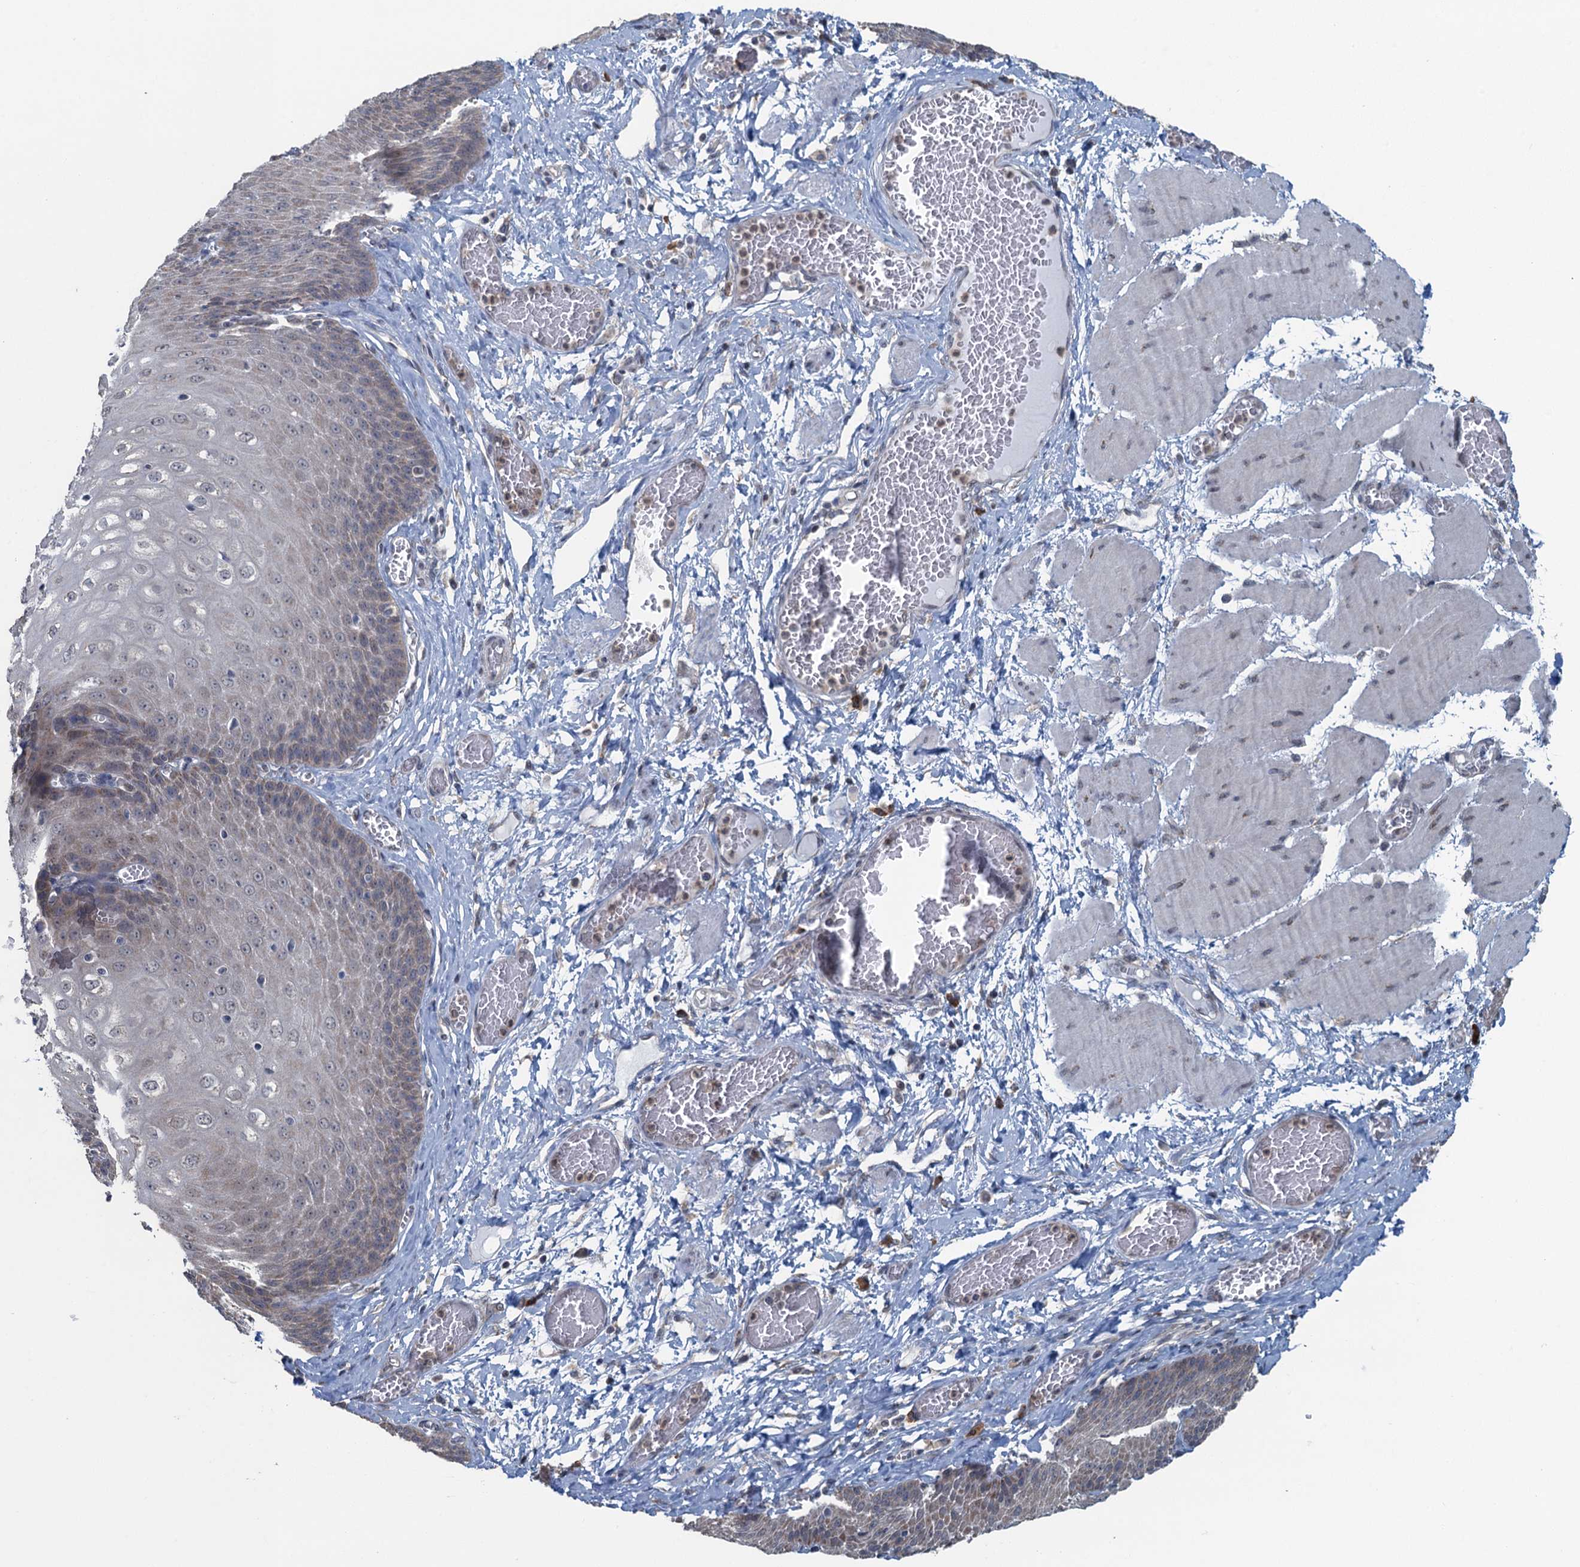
{"staining": {"intensity": "weak", "quantity": "25%-75%", "location": "cytoplasmic/membranous,nuclear"}, "tissue": "esophagus", "cell_type": "Squamous epithelial cells", "image_type": "normal", "snomed": [{"axis": "morphology", "description": "Normal tissue, NOS"}, {"axis": "topography", "description": "Esophagus"}], "caption": "Unremarkable esophagus was stained to show a protein in brown. There is low levels of weak cytoplasmic/membranous,nuclear expression in about 25%-75% of squamous epithelial cells.", "gene": "TEX35", "patient": {"sex": "male", "age": 60}}